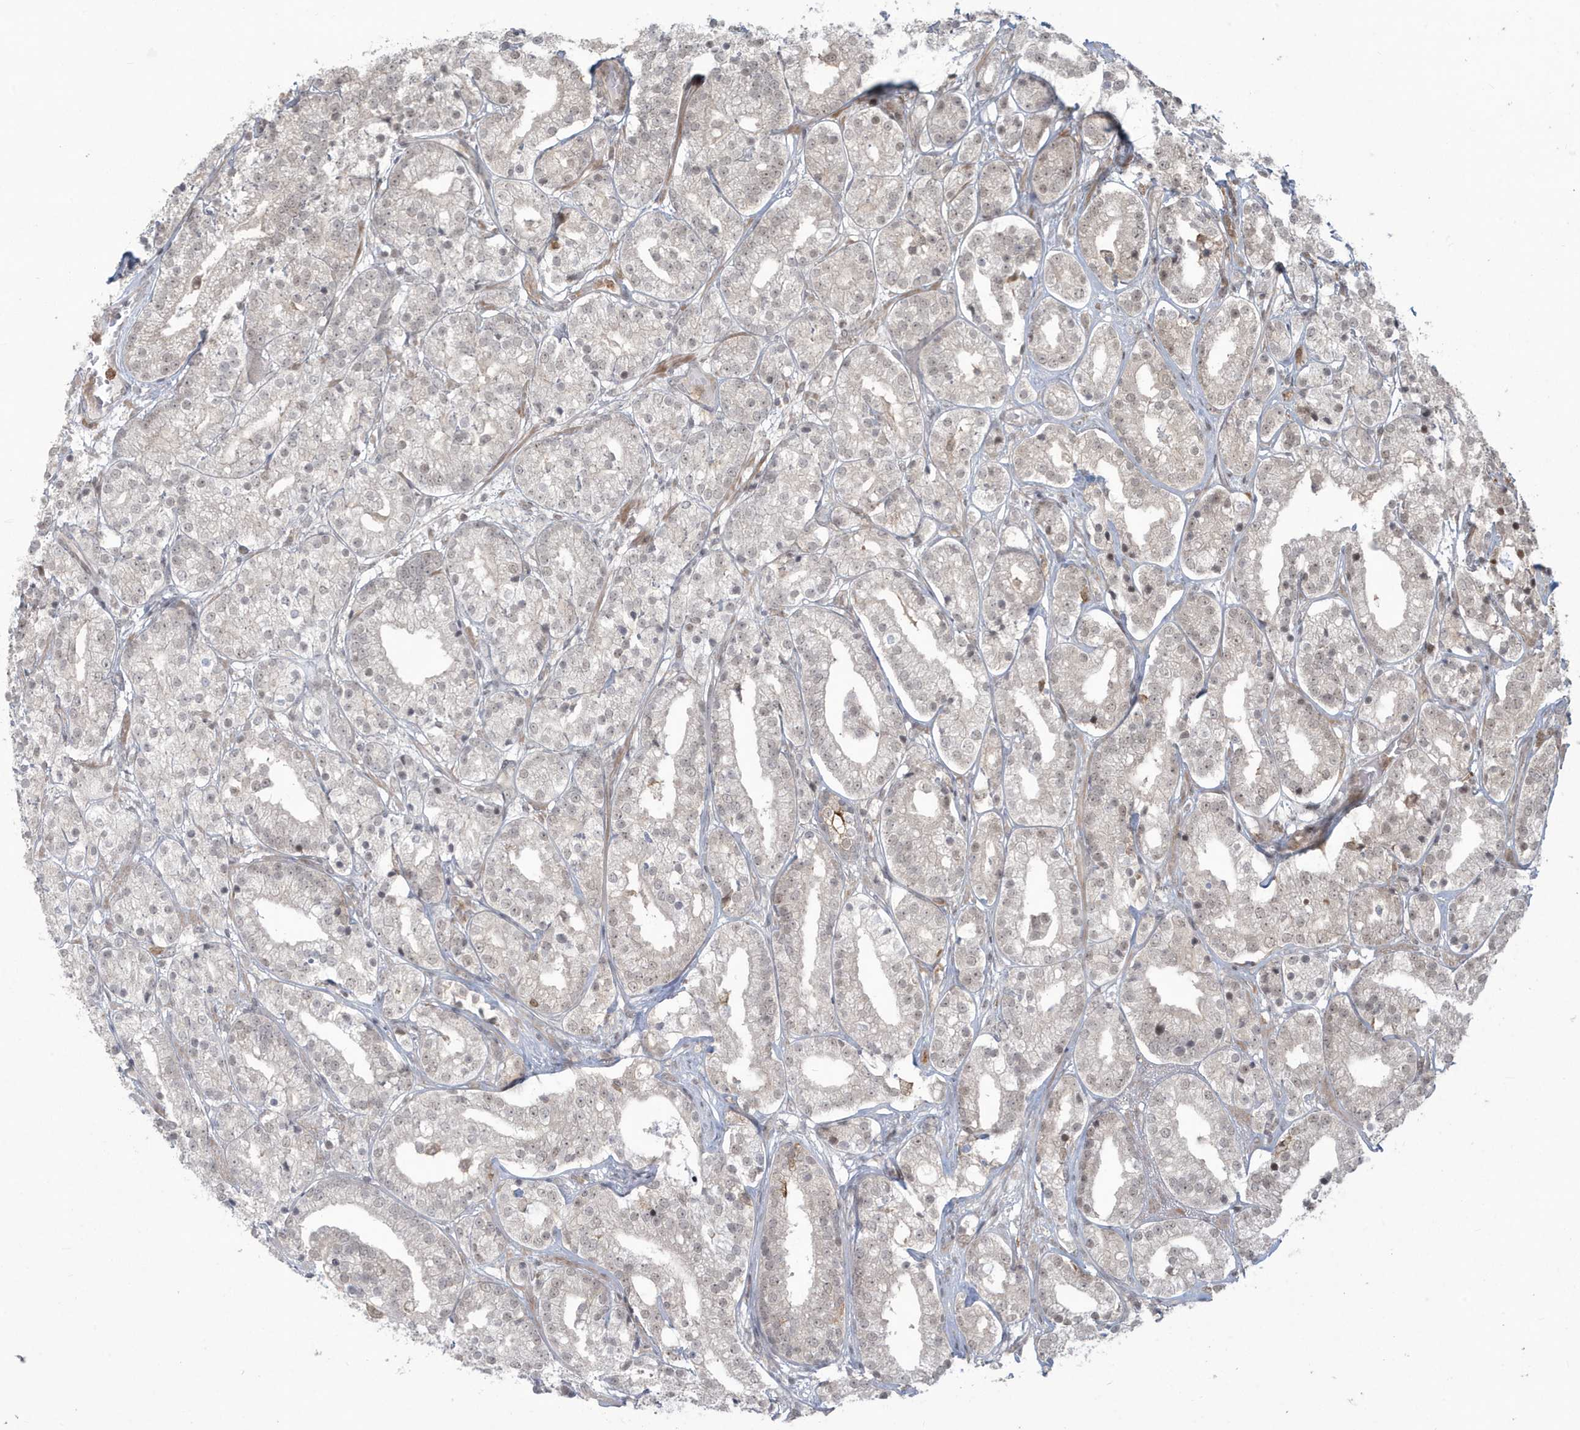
{"staining": {"intensity": "weak", "quantity": "25%-75%", "location": "nuclear"}, "tissue": "prostate cancer", "cell_type": "Tumor cells", "image_type": "cancer", "snomed": [{"axis": "morphology", "description": "Adenocarcinoma, High grade"}, {"axis": "topography", "description": "Prostate"}], "caption": "The image exhibits staining of adenocarcinoma (high-grade) (prostate), revealing weak nuclear protein expression (brown color) within tumor cells.", "gene": "C1orf52", "patient": {"sex": "male", "age": 69}}